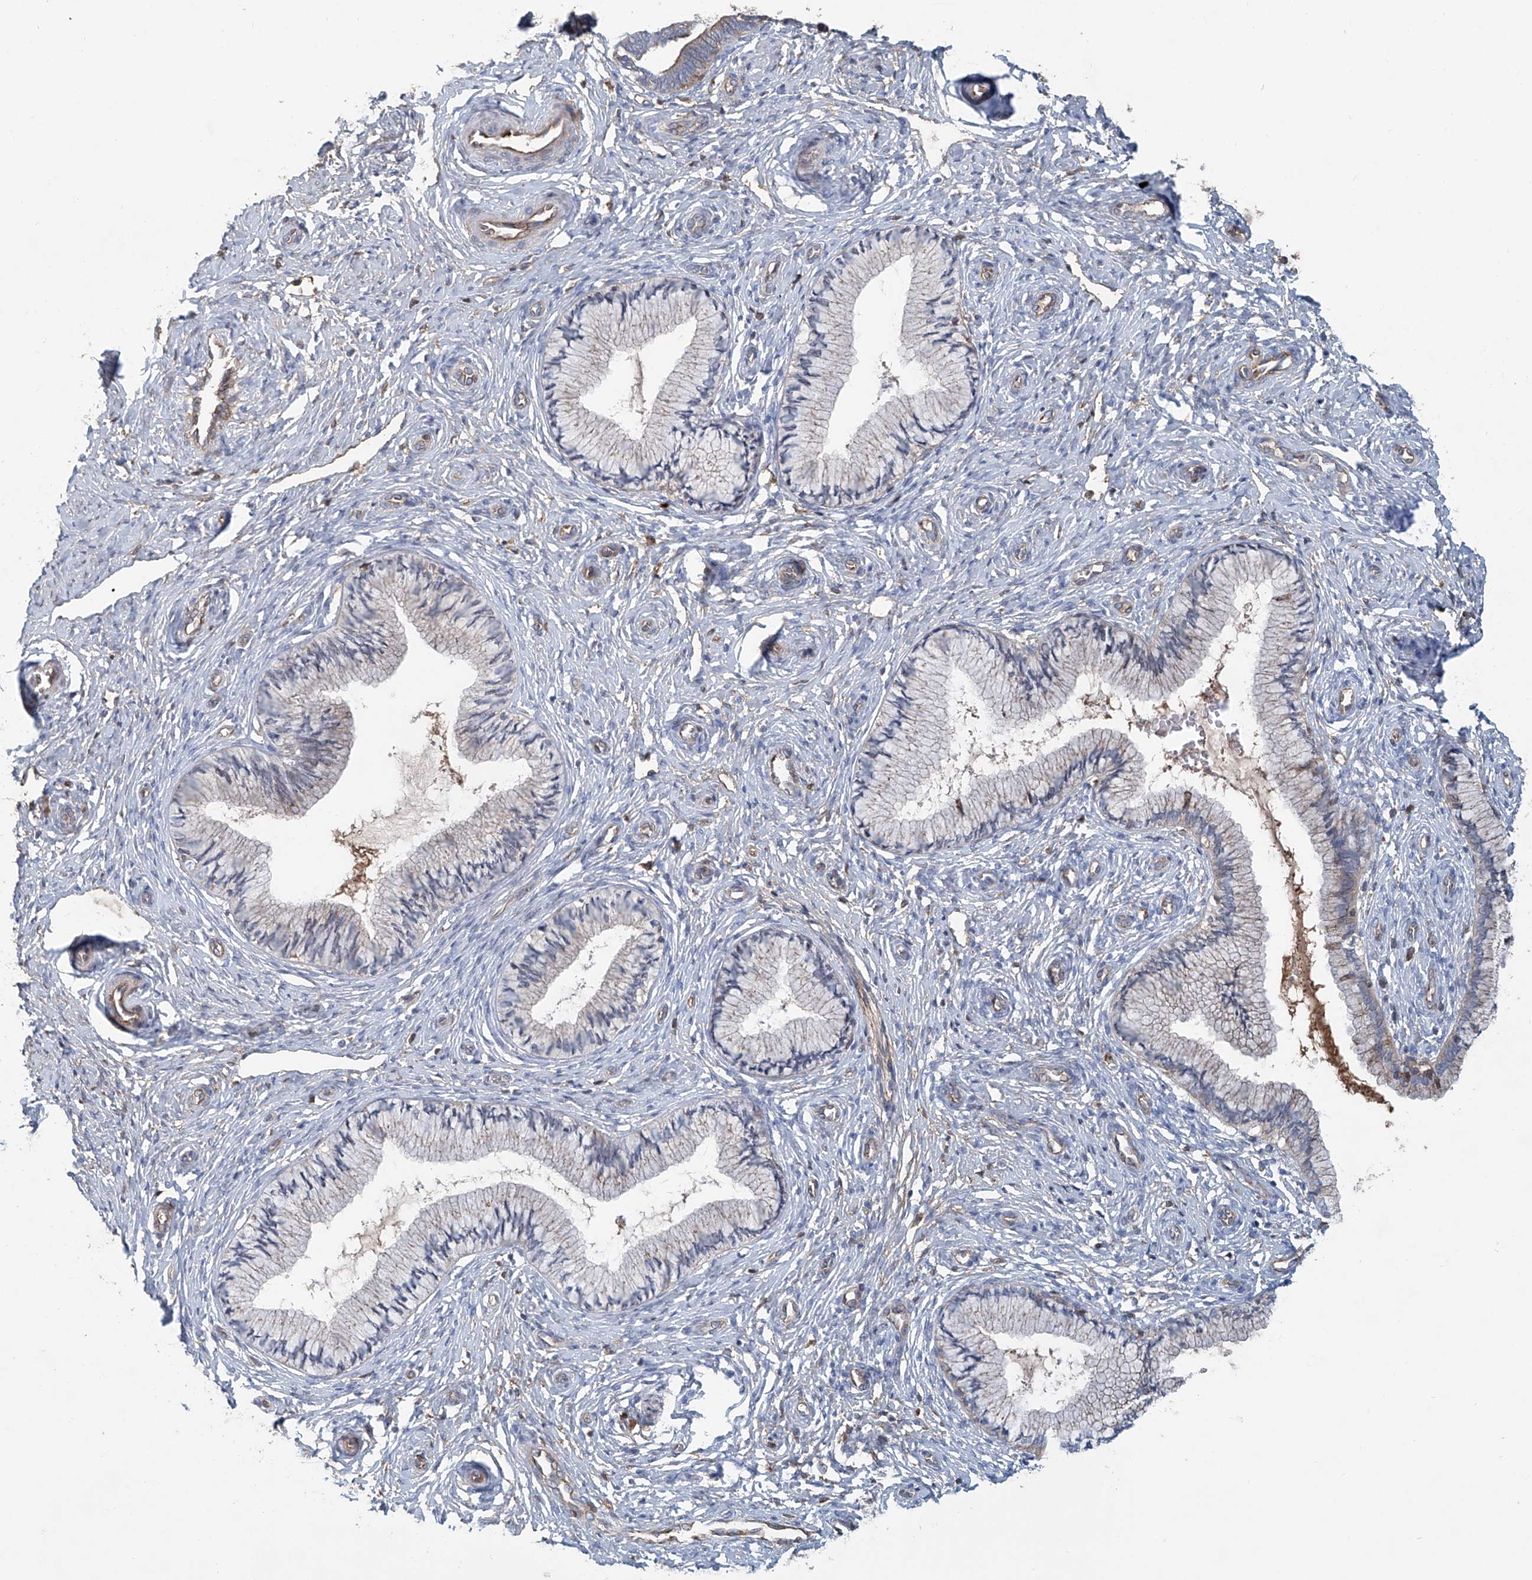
{"staining": {"intensity": "negative", "quantity": "none", "location": "none"}, "tissue": "cervix", "cell_type": "Glandular cells", "image_type": "normal", "snomed": [{"axis": "morphology", "description": "Normal tissue, NOS"}, {"axis": "topography", "description": "Cervix"}], "caption": "The image shows no significant expression in glandular cells of cervix.", "gene": "FRYL", "patient": {"sex": "female", "age": 27}}